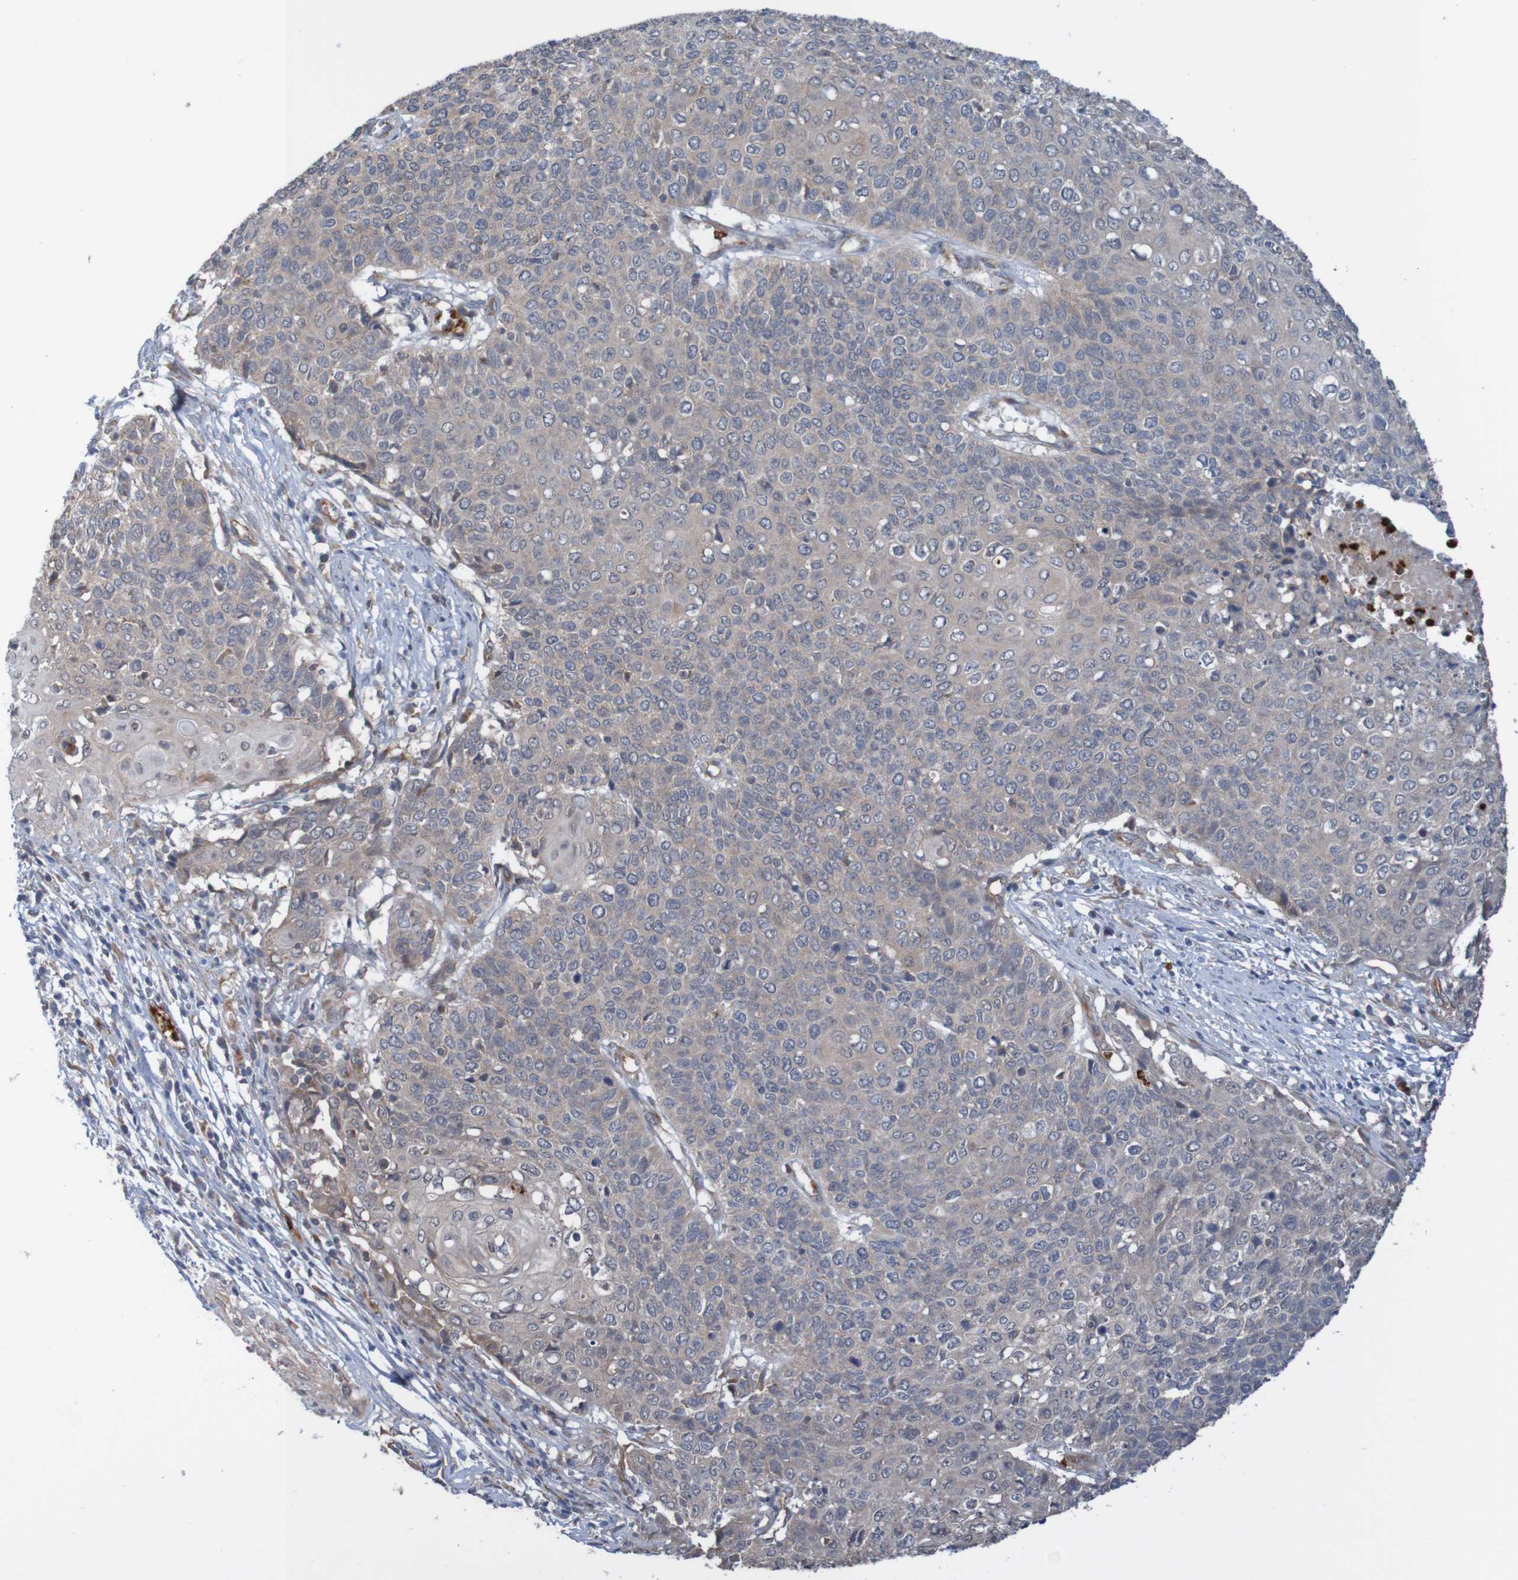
{"staining": {"intensity": "negative", "quantity": "none", "location": "none"}, "tissue": "cervical cancer", "cell_type": "Tumor cells", "image_type": "cancer", "snomed": [{"axis": "morphology", "description": "Squamous cell carcinoma, NOS"}, {"axis": "topography", "description": "Cervix"}], "caption": "Cervical cancer (squamous cell carcinoma) was stained to show a protein in brown. There is no significant positivity in tumor cells. (Immunohistochemistry, brightfield microscopy, high magnification).", "gene": "ST8SIA6", "patient": {"sex": "female", "age": 39}}